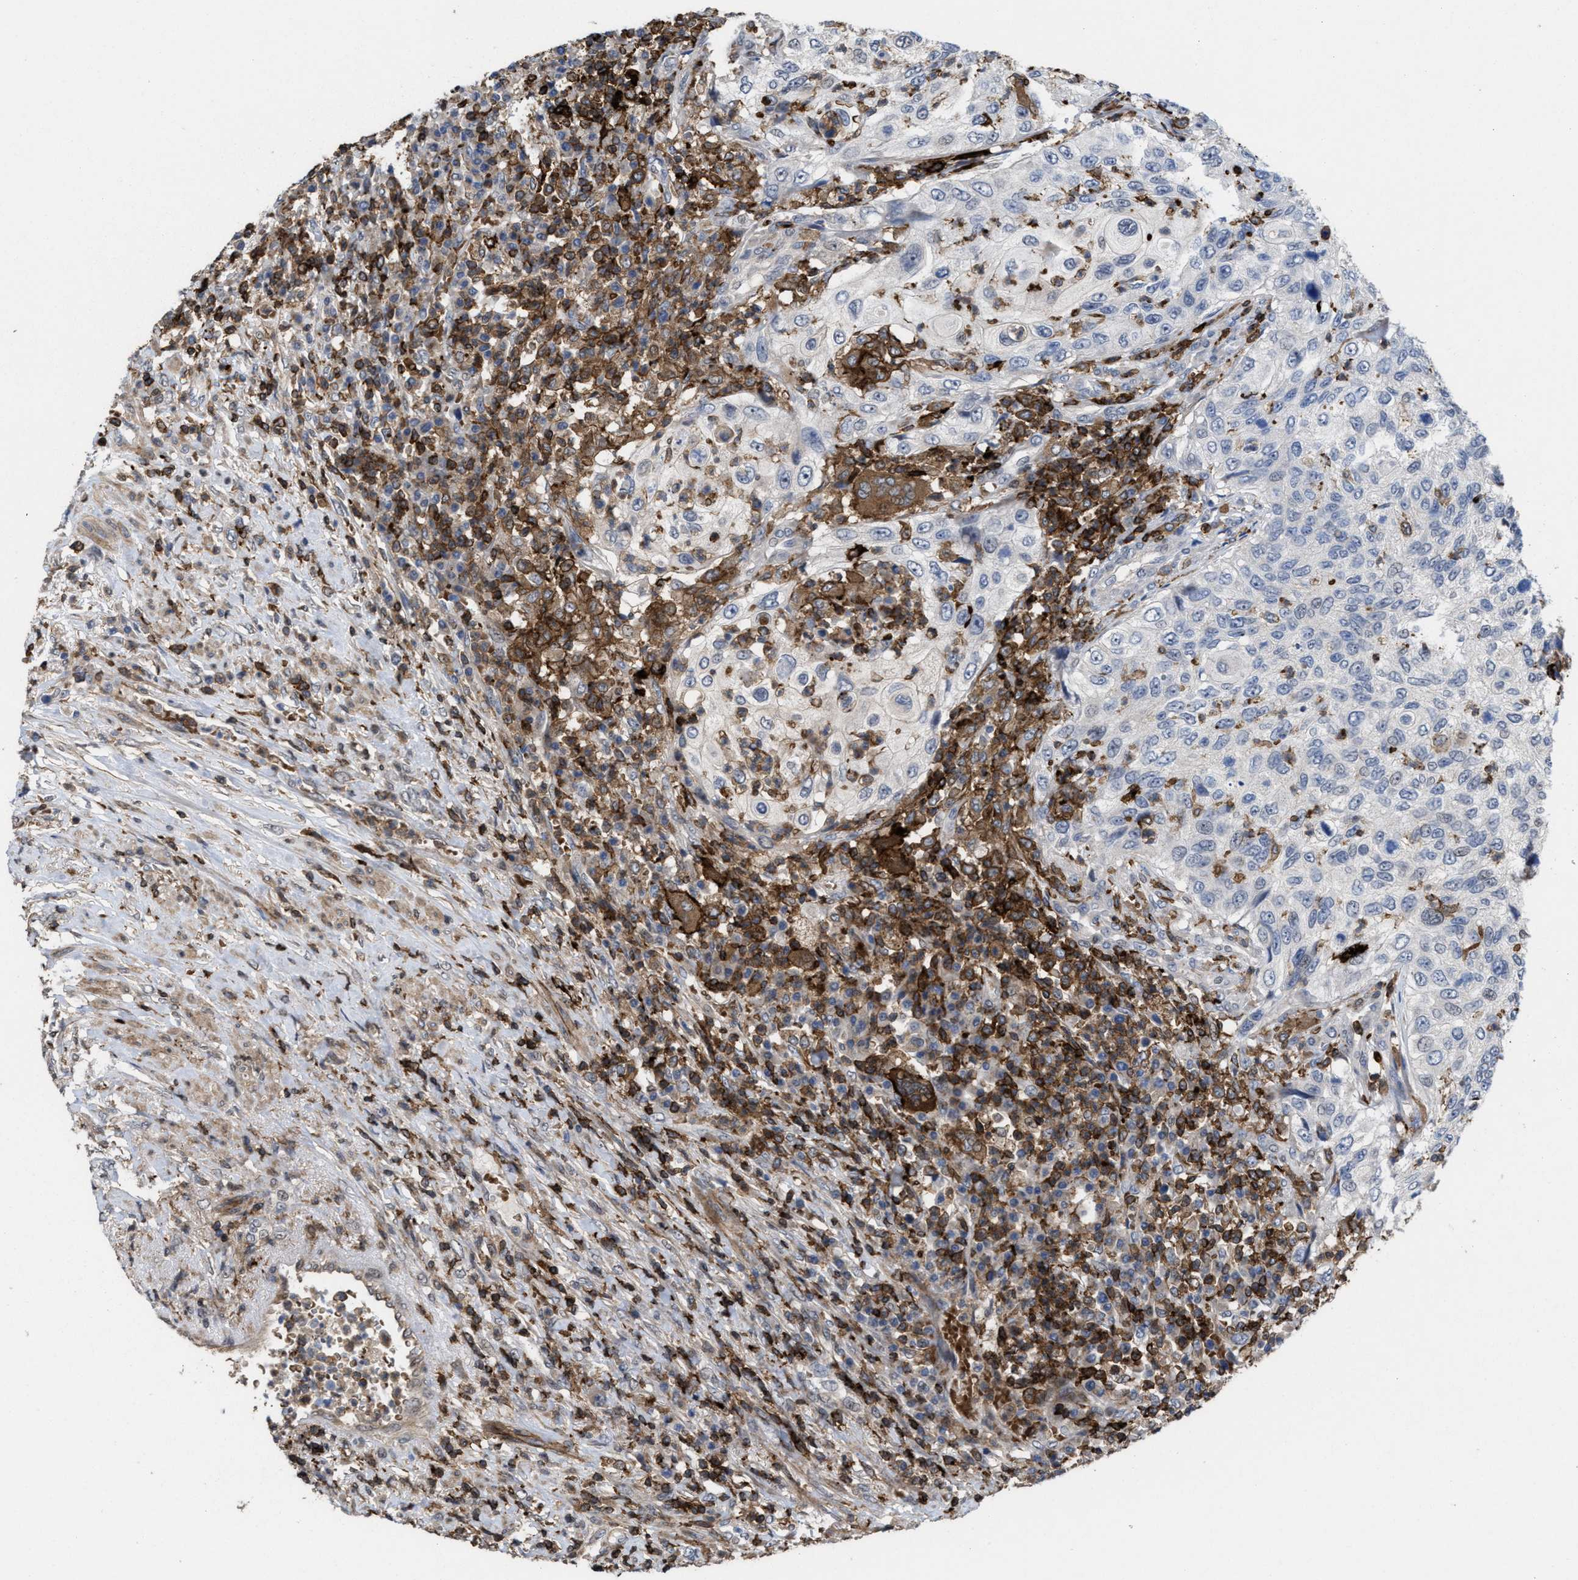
{"staining": {"intensity": "negative", "quantity": "none", "location": "none"}, "tissue": "urothelial cancer", "cell_type": "Tumor cells", "image_type": "cancer", "snomed": [{"axis": "morphology", "description": "Urothelial carcinoma, High grade"}, {"axis": "topography", "description": "Urinary bladder"}], "caption": "Immunohistochemical staining of urothelial cancer shows no significant expression in tumor cells.", "gene": "PTPRE", "patient": {"sex": "female", "age": 60}}